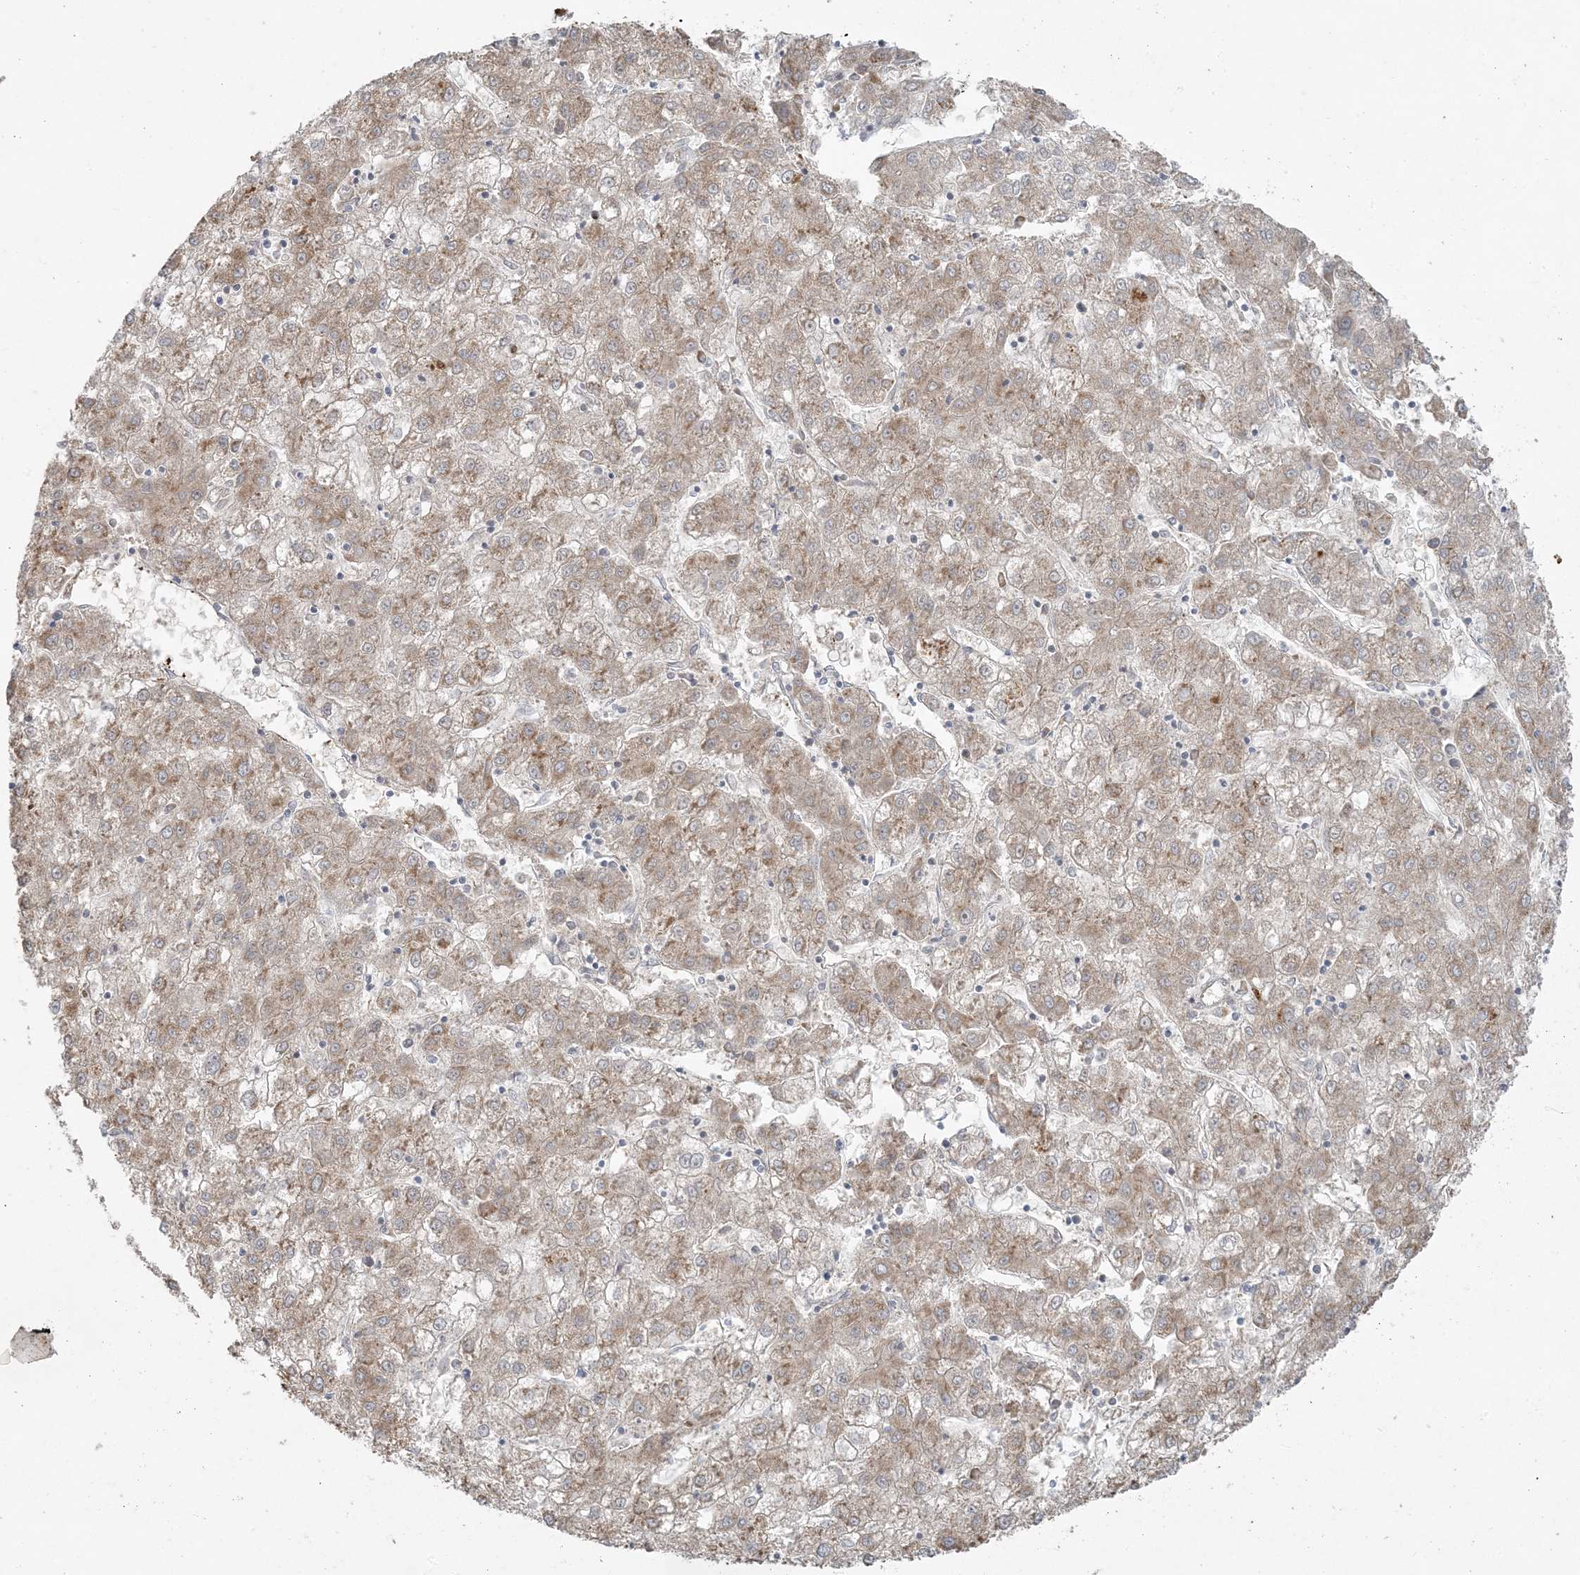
{"staining": {"intensity": "weak", "quantity": ">75%", "location": "cytoplasmic/membranous"}, "tissue": "liver cancer", "cell_type": "Tumor cells", "image_type": "cancer", "snomed": [{"axis": "morphology", "description": "Carcinoma, Hepatocellular, NOS"}, {"axis": "topography", "description": "Liver"}], "caption": "Protein staining of liver cancer (hepatocellular carcinoma) tissue reveals weak cytoplasmic/membranous staining in approximately >75% of tumor cells. The staining was performed using DAB to visualize the protein expression in brown, while the nuclei were stained in blue with hematoxylin (Magnification: 20x).", "gene": "ZNF263", "patient": {"sex": "male", "age": 72}}